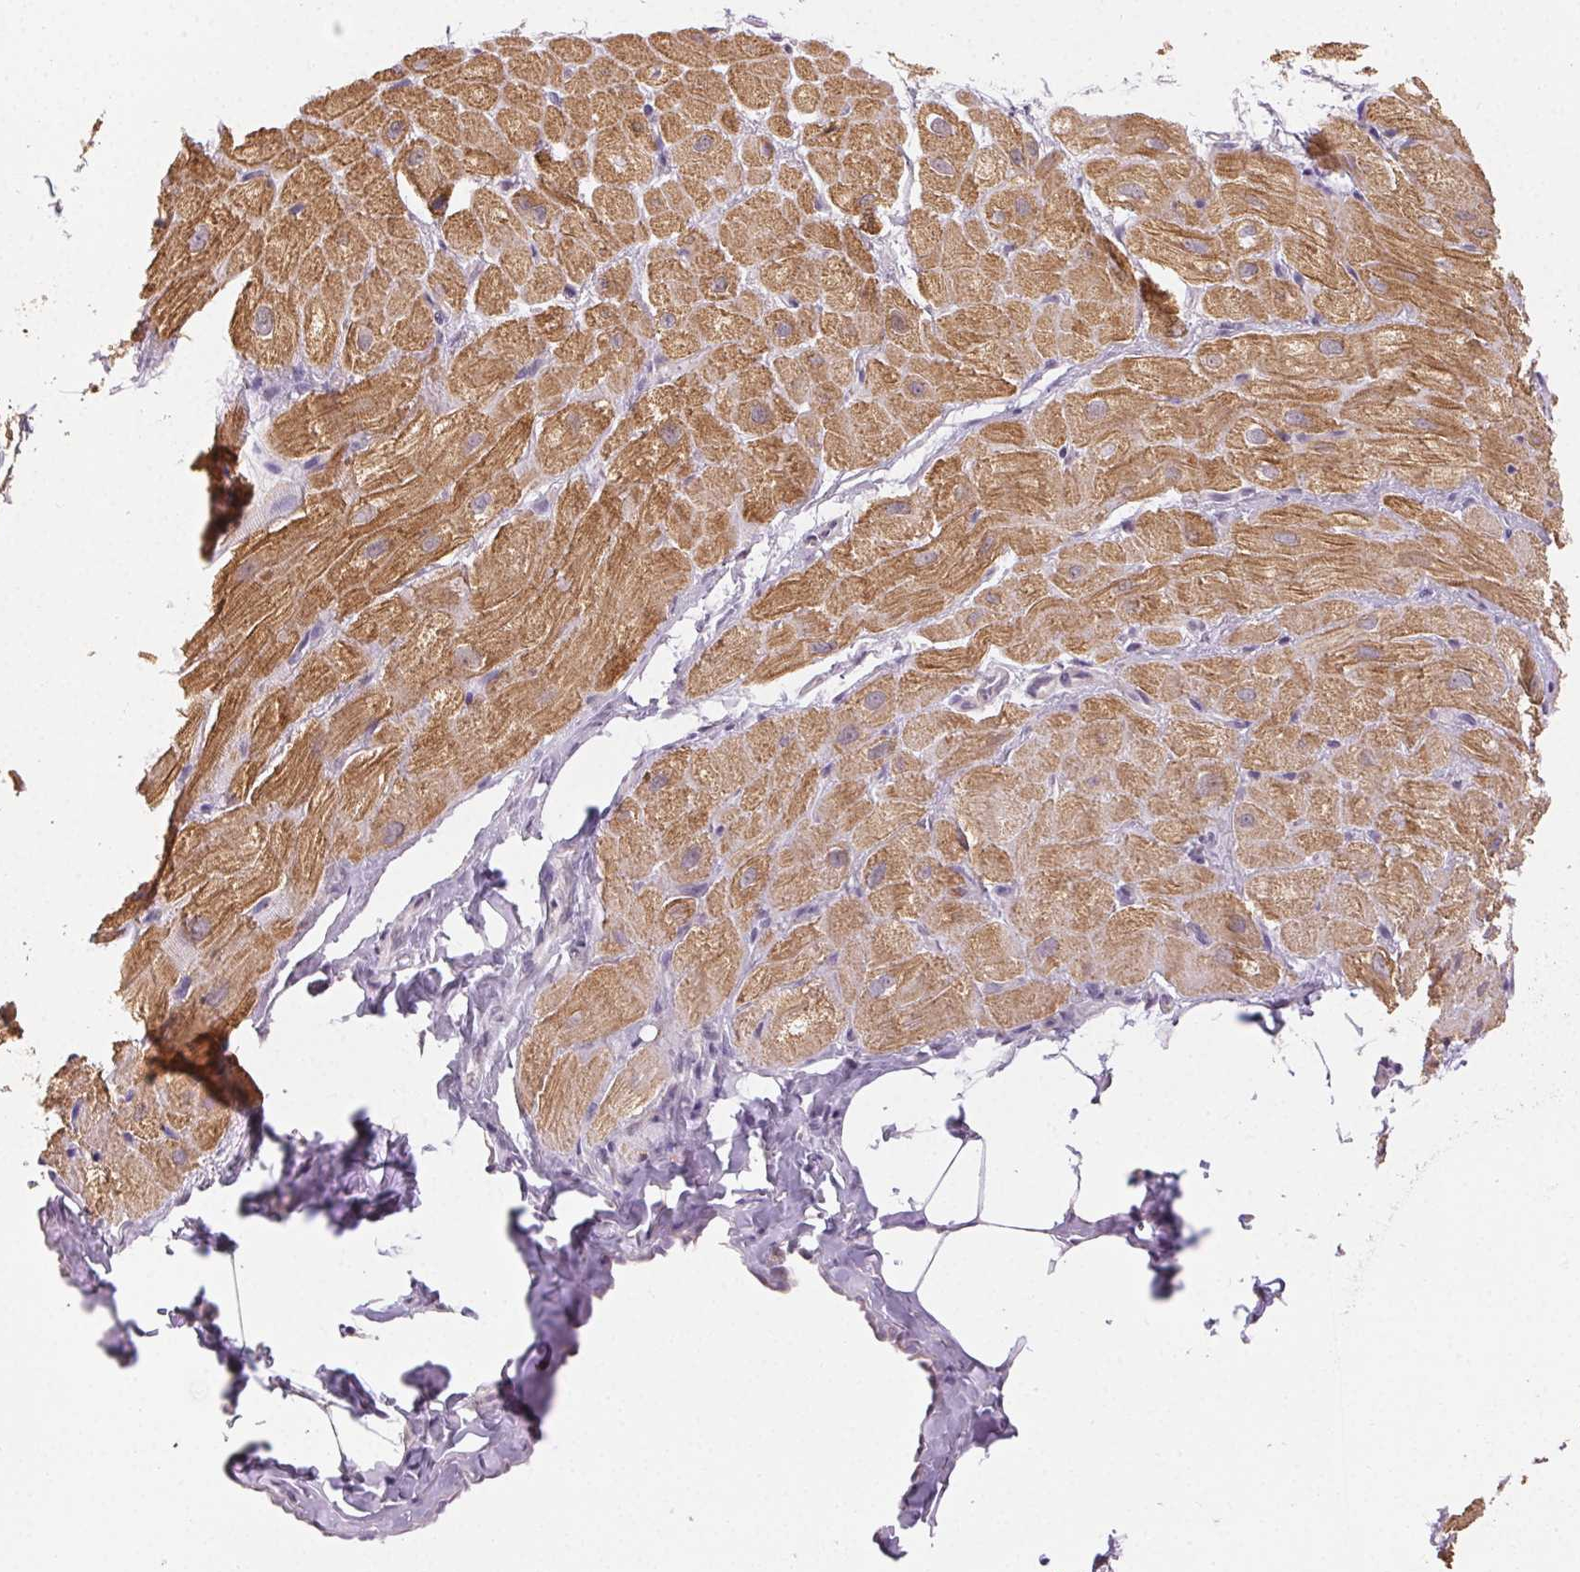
{"staining": {"intensity": "strong", "quantity": ">75%", "location": "cytoplasmic/membranous"}, "tissue": "heart muscle", "cell_type": "Cardiomyocytes", "image_type": "normal", "snomed": [{"axis": "morphology", "description": "Normal tissue, NOS"}, {"axis": "topography", "description": "Heart"}], "caption": "A photomicrograph showing strong cytoplasmic/membranous positivity in approximately >75% of cardiomyocytes in unremarkable heart muscle, as visualized by brown immunohistochemical staining.", "gene": "CLASP1", "patient": {"sex": "male", "age": 62}}